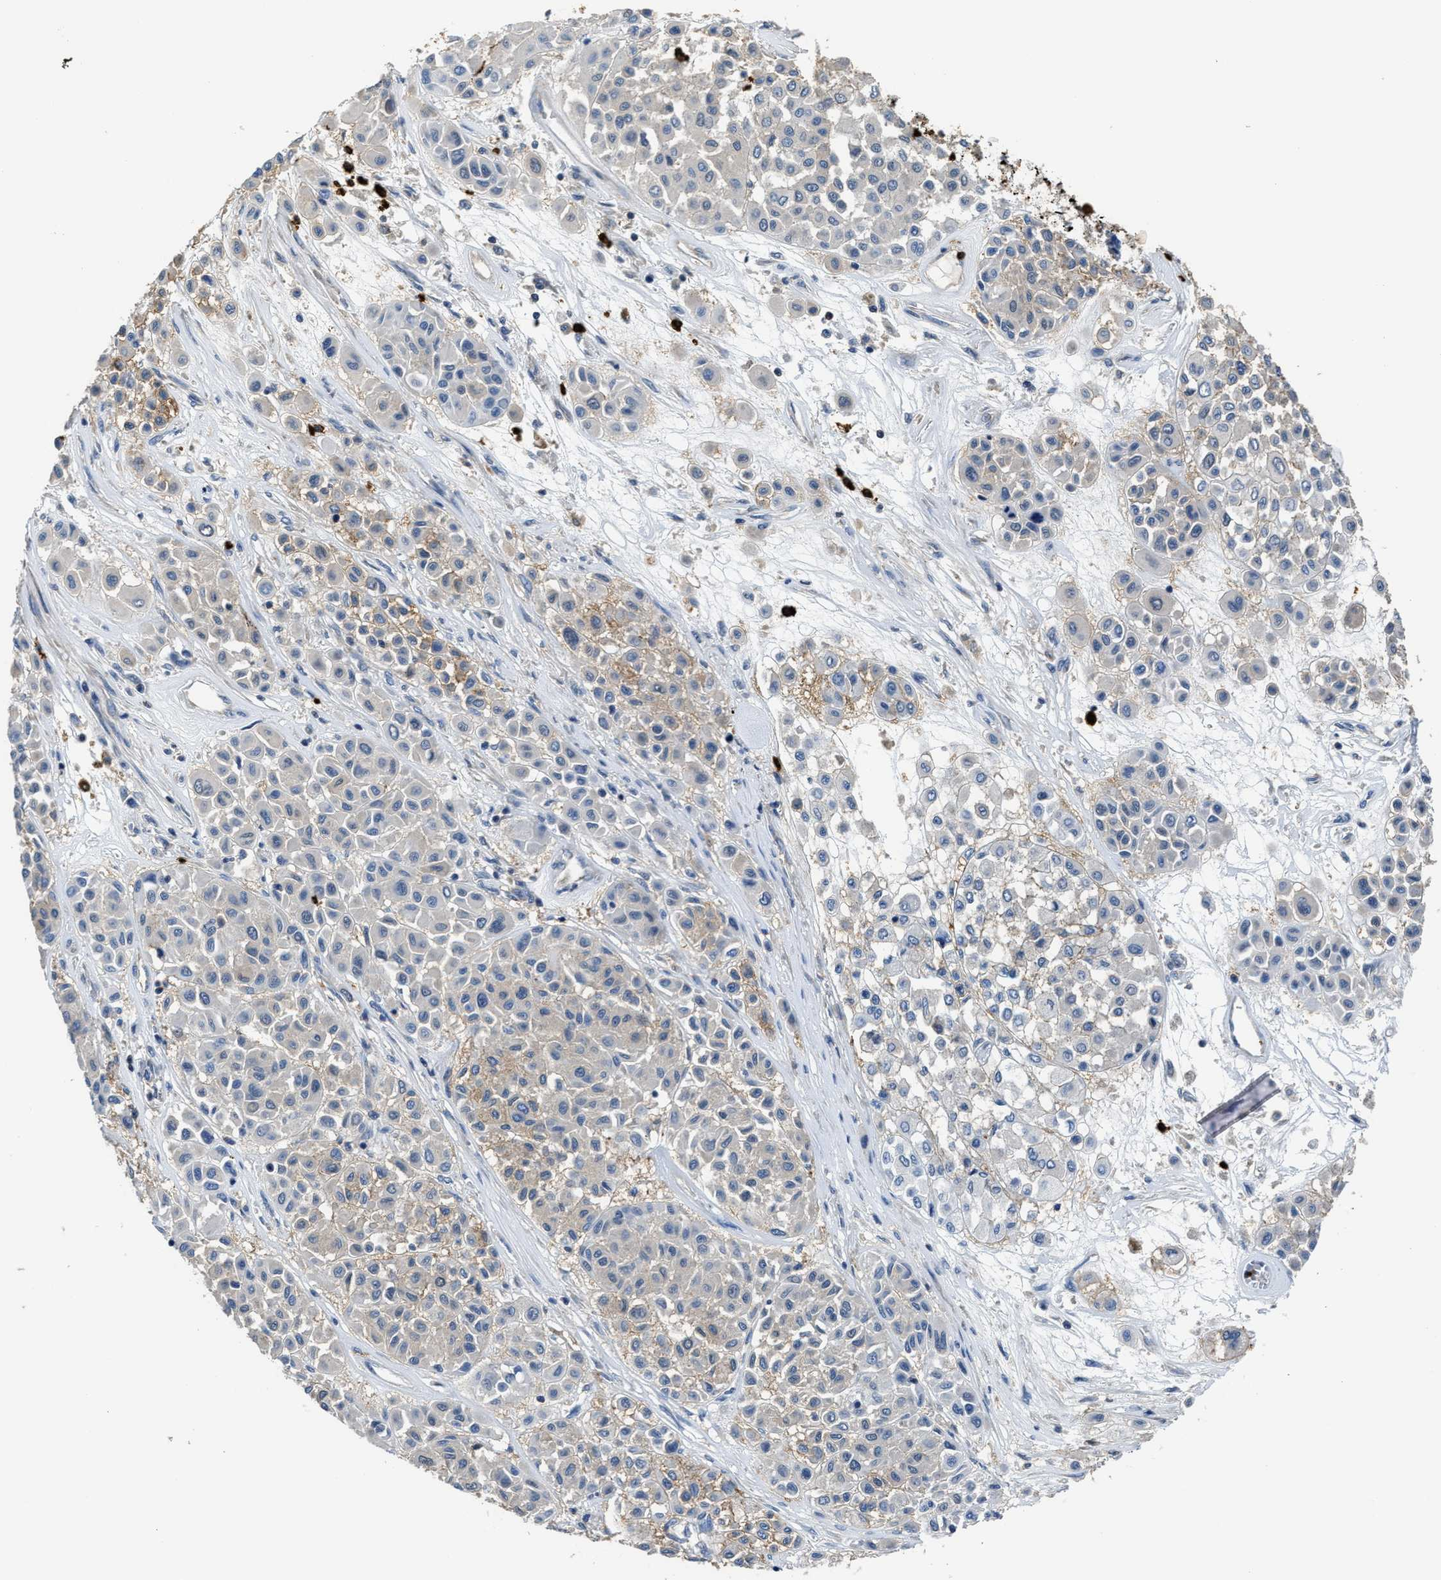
{"staining": {"intensity": "moderate", "quantity": "<25%", "location": "cytoplasmic/membranous"}, "tissue": "melanoma", "cell_type": "Tumor cells", "image_type": "cancer", "snomed": [{"axis": "morphology", "description": "Malignant melanoma, Metastatic site"}, {"axis": "topography", "description": "Soft tissue"}], "caption": "IHC micrograph of neoplastic tissue: malignant melanoma (metastatic site) stained using IHC shows low levels of moderate protein expression localized specifically in the cytoplasmic/membranous of tumor cells, appearing as a cytoplasmic/membranous brown color.", "gene": "TRAF6", "patient": {"sex": "male", "age": 41}}